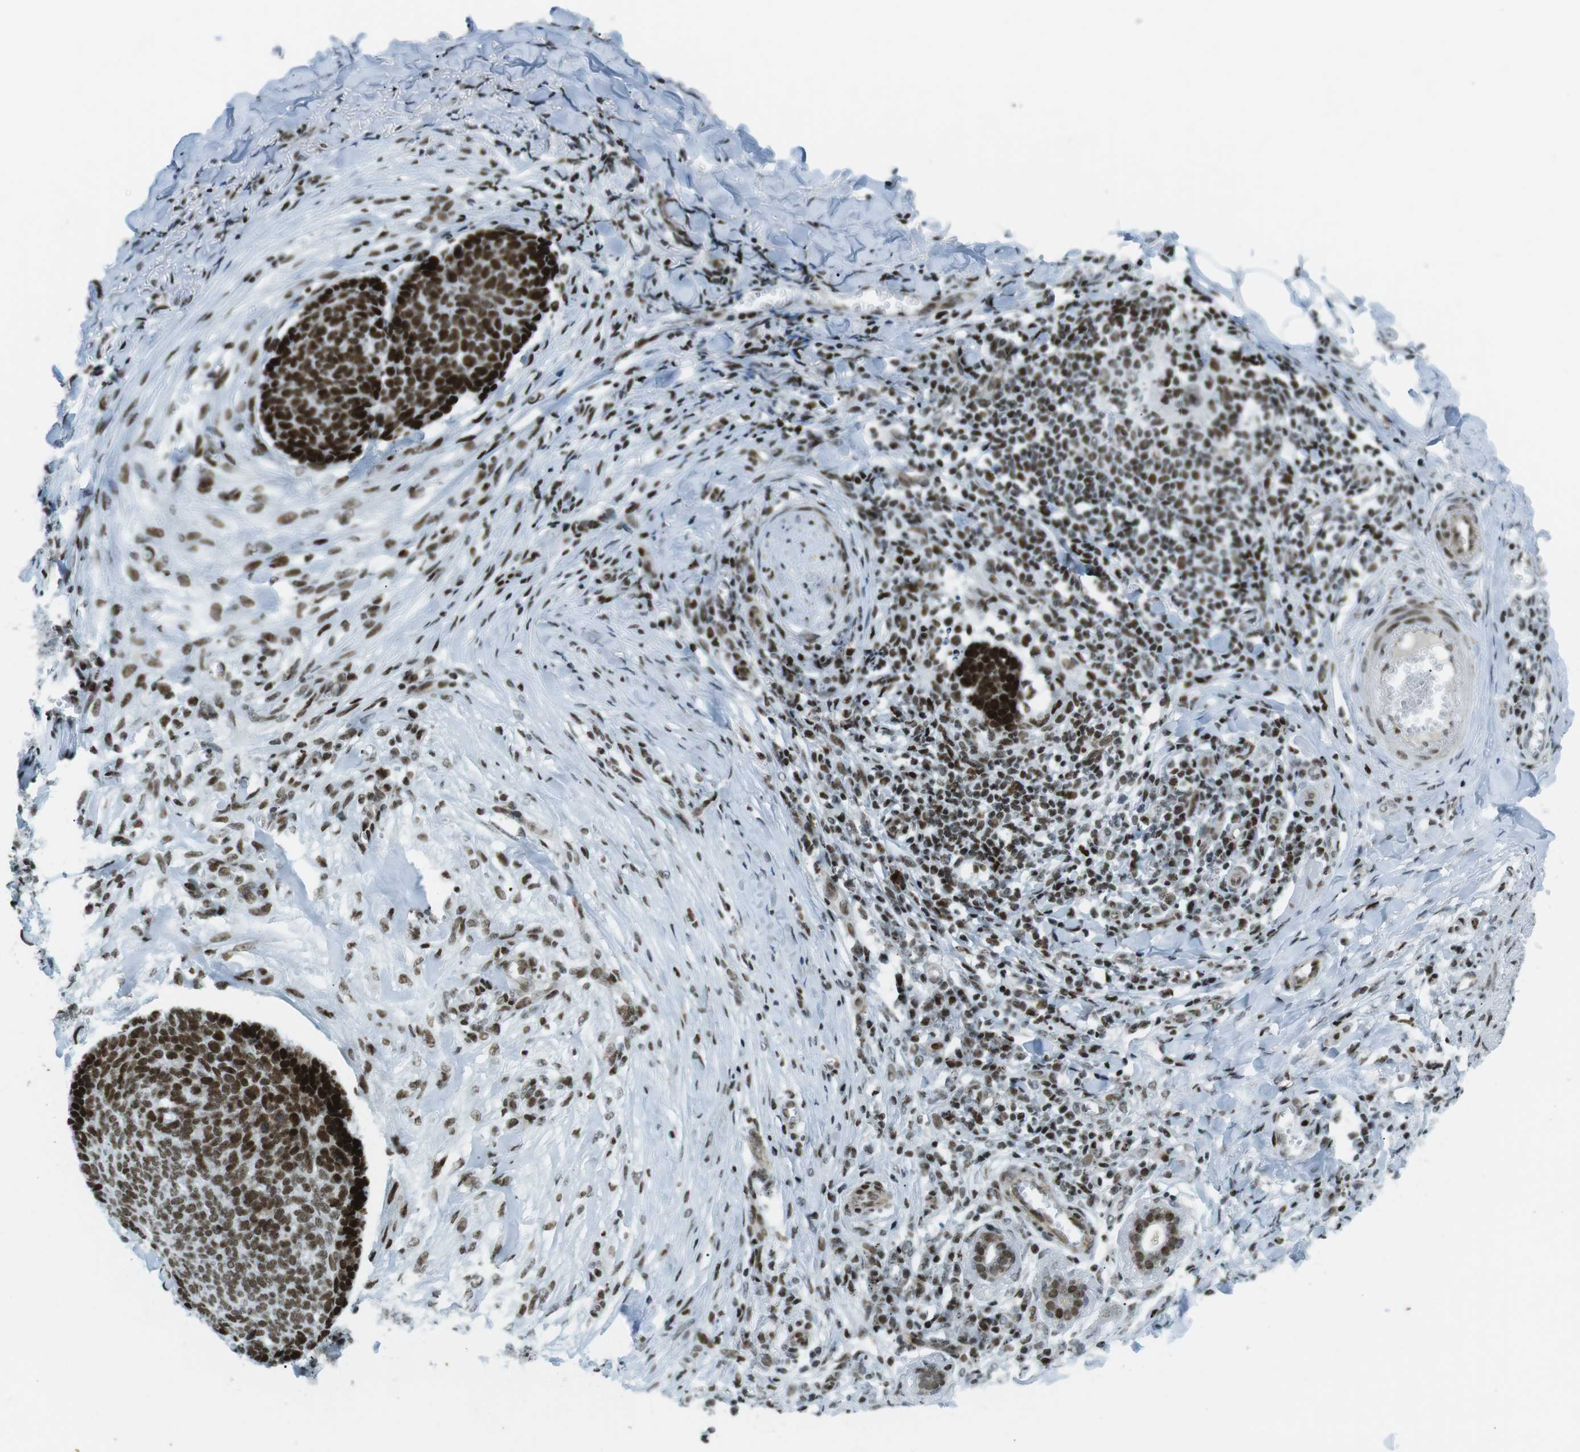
{"staining": {"intensity": "strong", "quantity": ">75%", "location": "nuclear"}, "tissue": "skin cancer", "cell_type": "Tumor cells", "image_type": "cancer", "snomed": [{"axis": "morphology", "description": "Basal cell carcinoma"}, {"axis": "topography", "description": "Skin"}], "caption": "Skin cancer (basal cell carcinoma) stained with DAB IHC displays high levels of strong nuclear expression in about >75% of tumor cells. (Stains: DAB (3,3'-diaminobenzidine) in brown, nuclei in blue, Microscopy: brightfield microscopy at high magnification).", "gene": "ARID1A", "patient": {"sex": "male", "age": 84}}